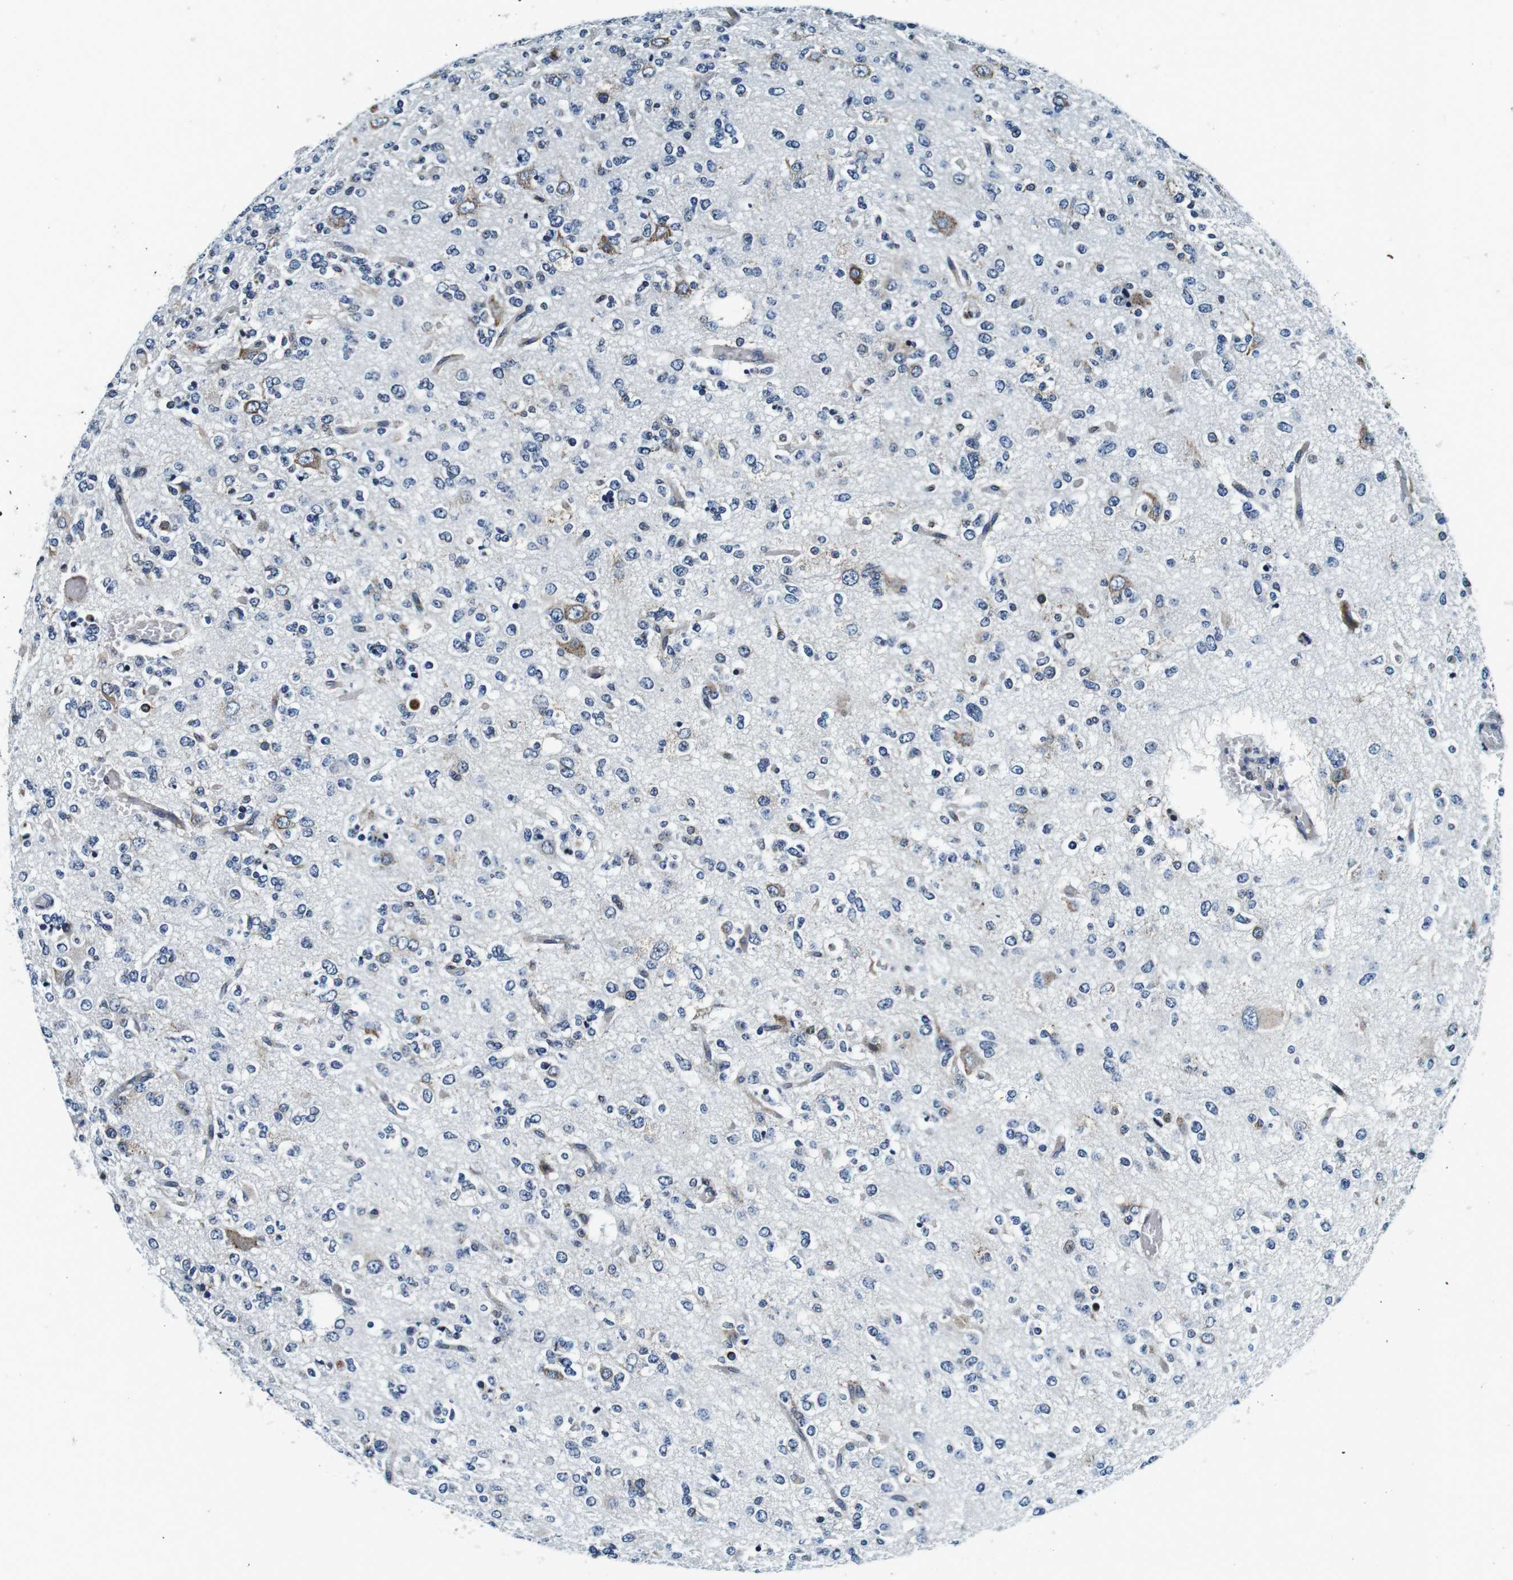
{"staining": {"intensity": "weak", "quantity": "<25%", "location": "cytoplasmic/membranous"}, "tissue": "glioma", "cell_type": "Tumor cells", "image_type": "cancer", "snomed": [{"axis": "morphology", "description": "Glioma, malignant, Low grade"}, {"axis": "topography", "description": "Brain"}], "caption": "Immunohistochemistry image of malignant low-grade glioma stained for a protein (brown), which demonstrates no expression in tumor cells.", "gene": "FAR2", "patient": {"sex": "male", "age": 38}}